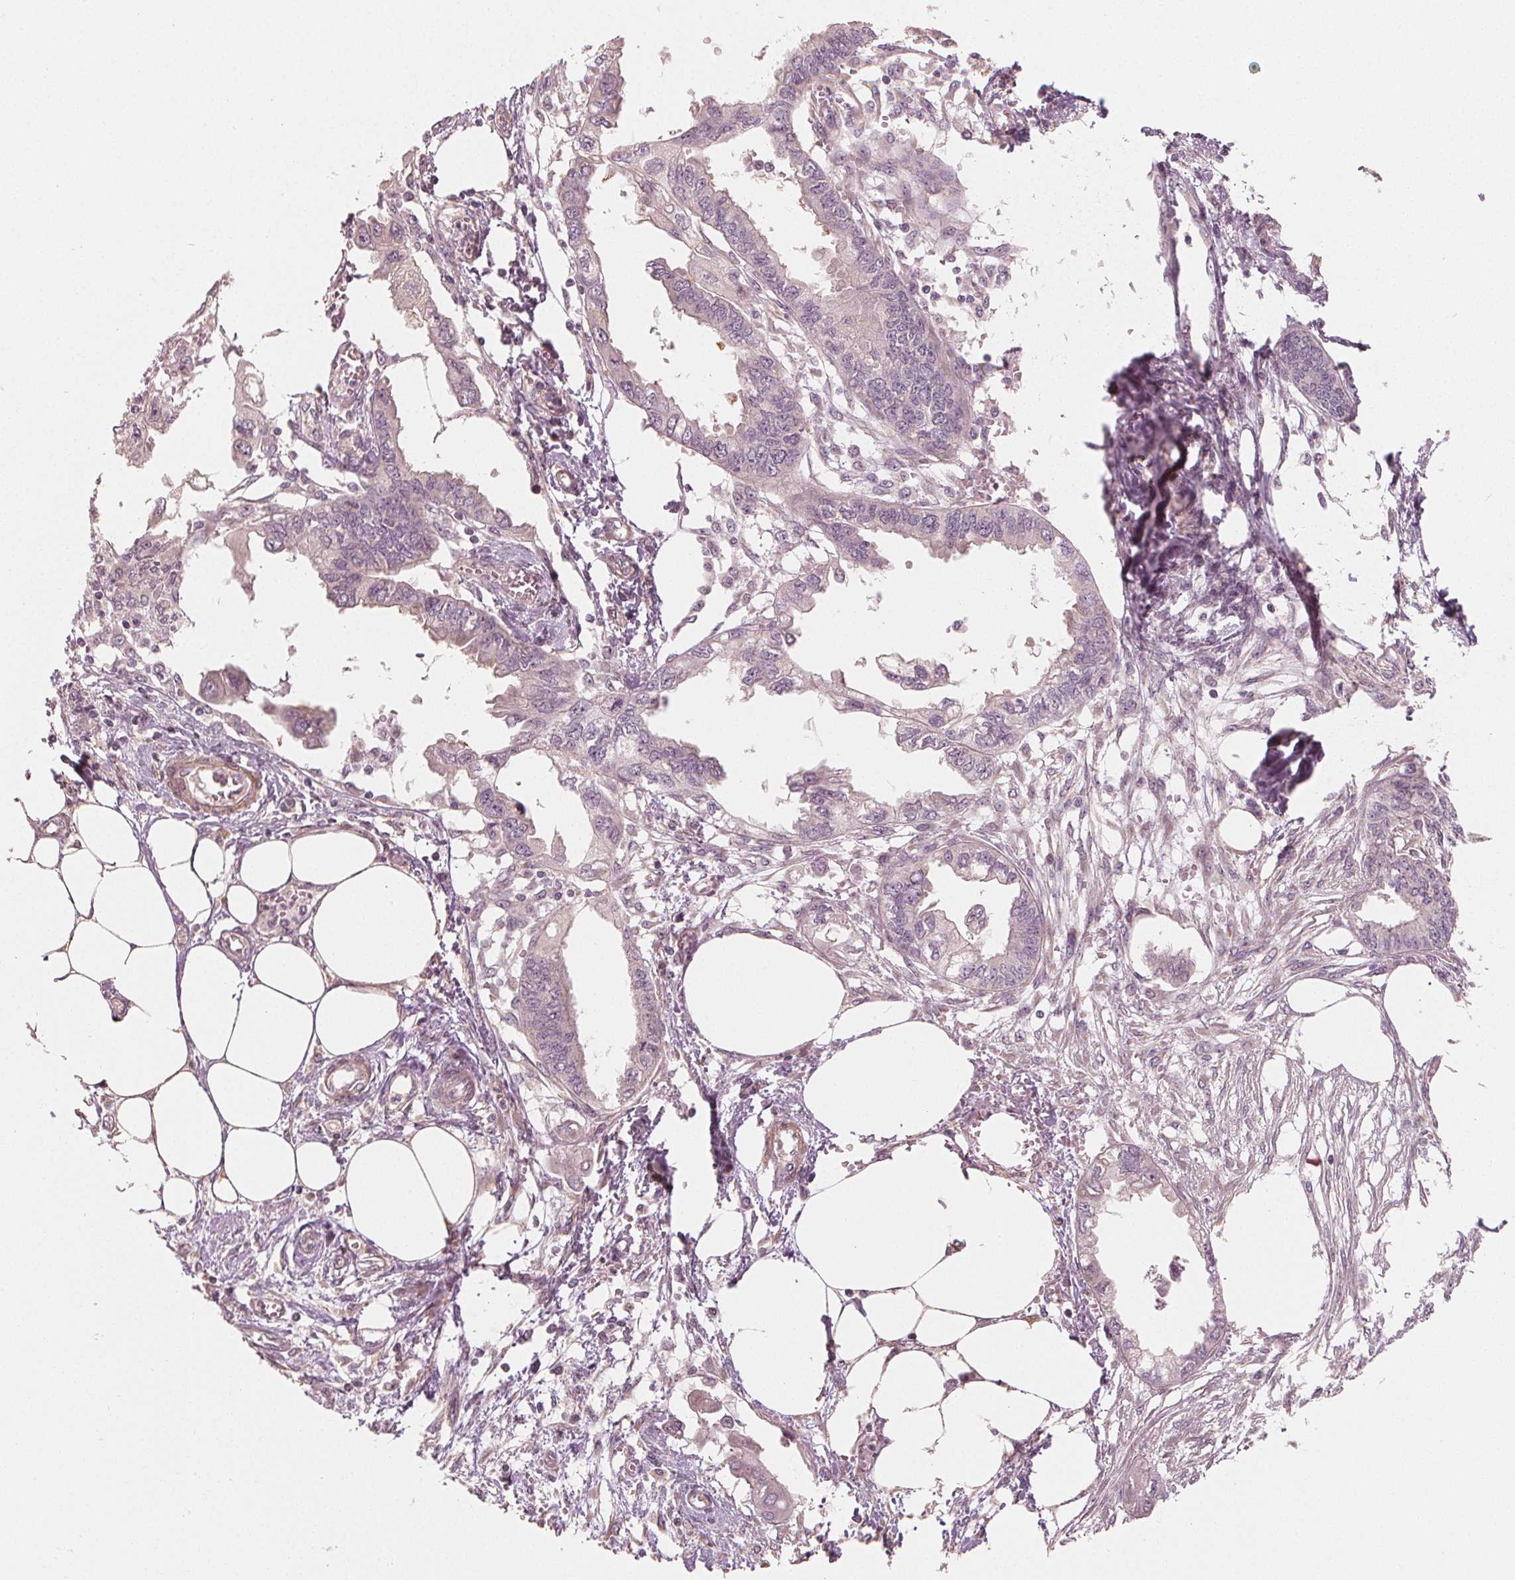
{"staining": {"intensity": "negative", "quantity": "none", "location": "none"}, "tissue": "endometrial cancer", "cell_type": "Tumor cells", "image_type": "cancer", "snomed": [{"axis": "morphology", "description": "Adenocarcinoma, NOS"}, {"axis": "morphology", "description": "Adenocarcinoma, metastatic, NOS"}, {"axis": "topography", "description": "Adipose tissue"}, {"axis": "topography", "description": "Endometrium"}], "caption": "High power microscopy image of an immunohistochemistry (IHC) histopathology image of endometrial cancer (adenocarcinoma), revealing no significant expression in tumor cells. (Brightfield microscopy of DAB (3,3'-diaminobenzidine) immunohistochemistry at high magnification).", "gene": "CLBA1", "patient": {"sex": "female", "age": 67}}